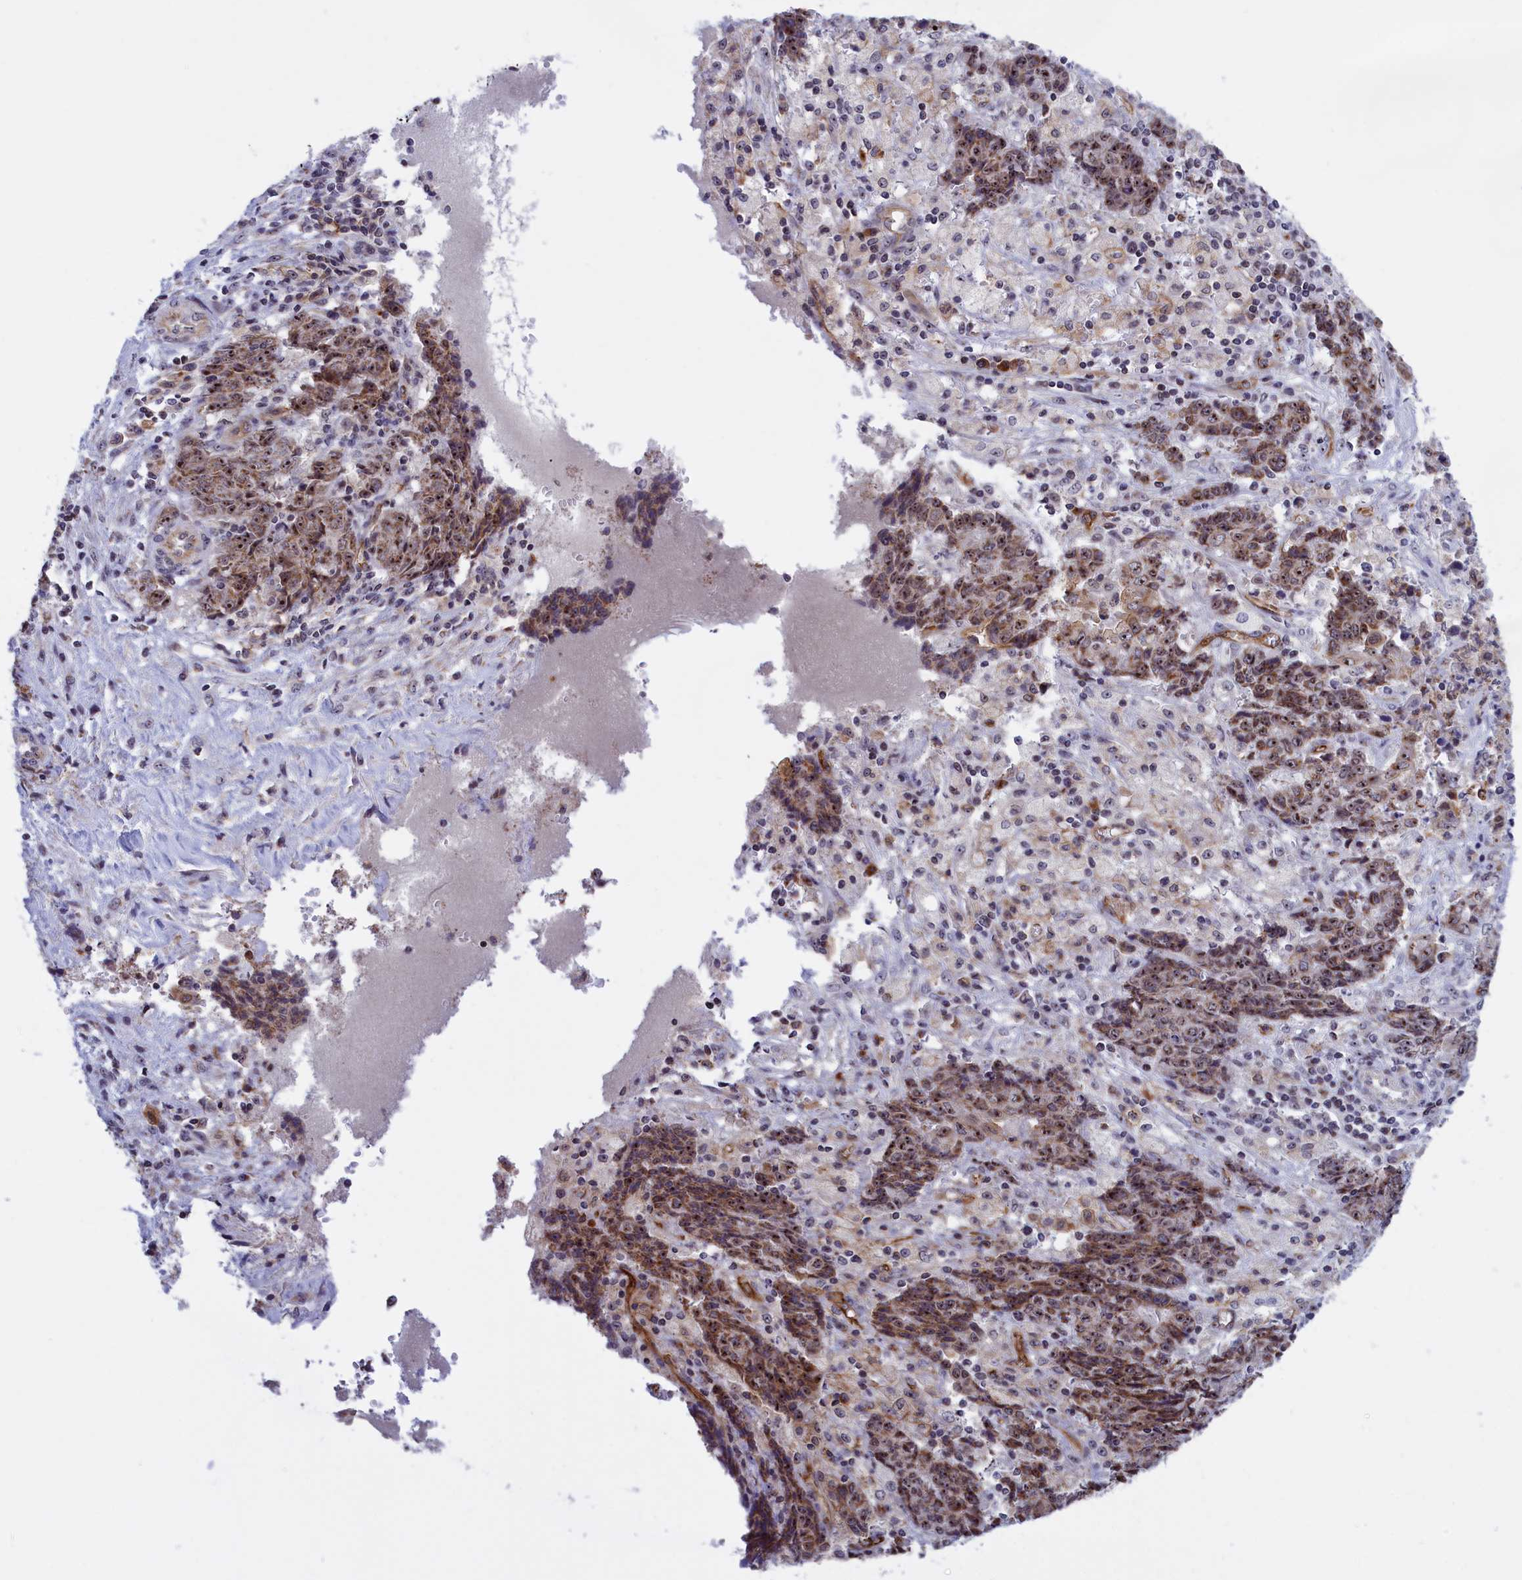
{"staining": {"intensity": "moderate", "quantity": ">75%", "location": "cytoplasmic/membranous,nuclear"}, "tissue": "ovarian cancer", "cell_type": "Tumor cells", "image_type": "cancer", "snomed": [{"axis": "morphology", "description": "Carcinoma, endometroid"}, {"axis": "topography", "description": "Ovary"}], "caption": "IHC micrograph of neoplastic tissue: ovarian cancer (endometroid carcinoma) stained using immunohistochemistry demonstrates medium levels of moderate protein expression localized specifically in the cytoplasmic/membranous and nuclear of tumor cells, appearing as a cytoplasmic/membranous and nuclear brown color.", "gene": "MPND", "patient": {"sex": "female", "age": 42}}